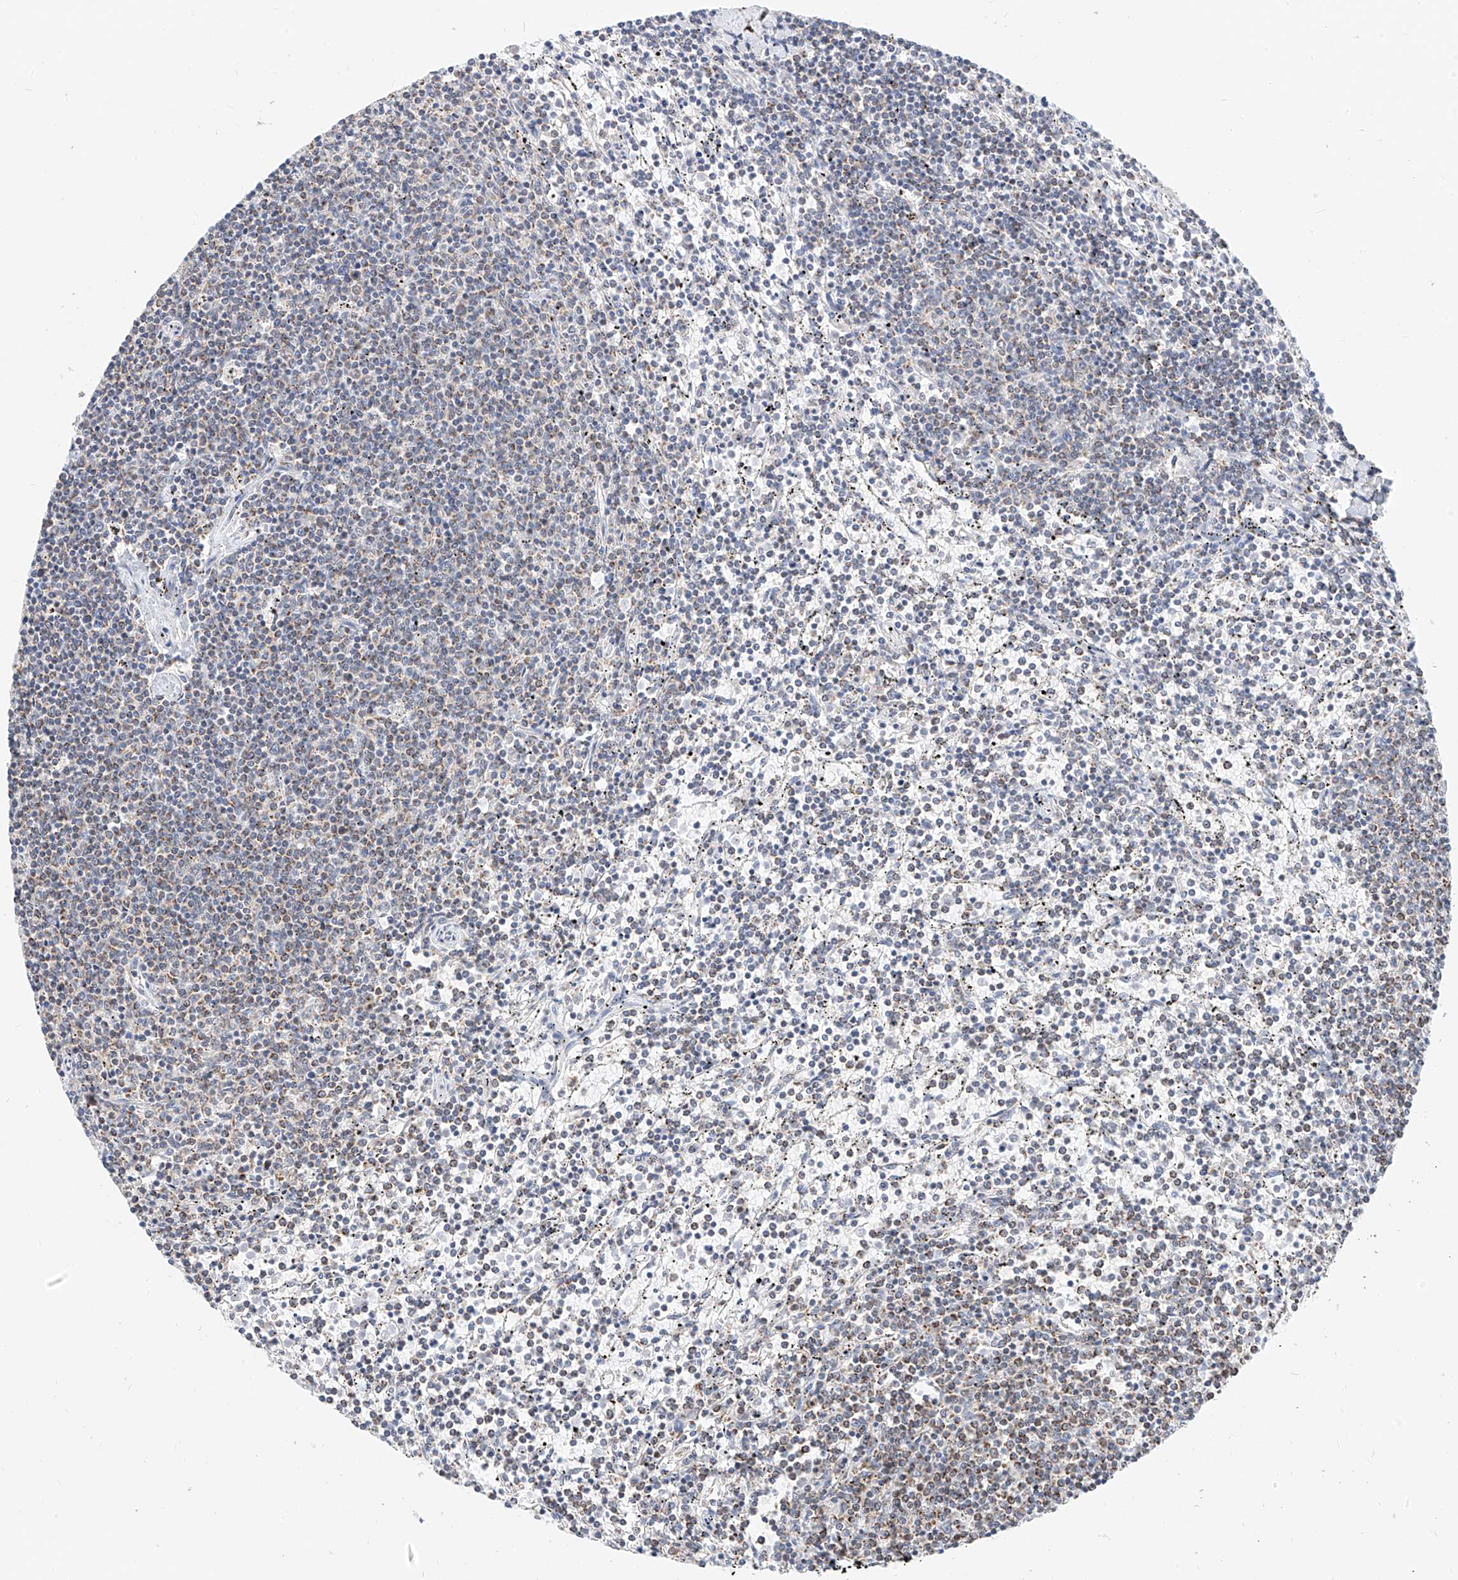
{"staining": {"intensity": "weak", "quantity": "25%-75%", "location": "cytoplasmic/membranous"}, "tissue": "lymphoma", "cell_type": "Tumor cells", "image_type": "cancer", "snomed": [{"axis": "morphology", "description": "Malignant lymphoma, non-Hodgkin's type, Low grade"}, {"axis": "topography", "description": "Spleen"}], "caption": "Malignant lymphoma, non-Hodgkin's type (low-grade) was stained to show a protein in brown. There is low levels of weak cytoplasmic/membranous positivity in approximately 25%-75% of tumor cells. The staining was performed using DAB (3,3'-diaminobenzidine), with brown indicating positive protein expression. Nuclei are stained blue with hematoxylin.", "gene": "NALCN", "patient": {"sex": "female", "age": 50}}